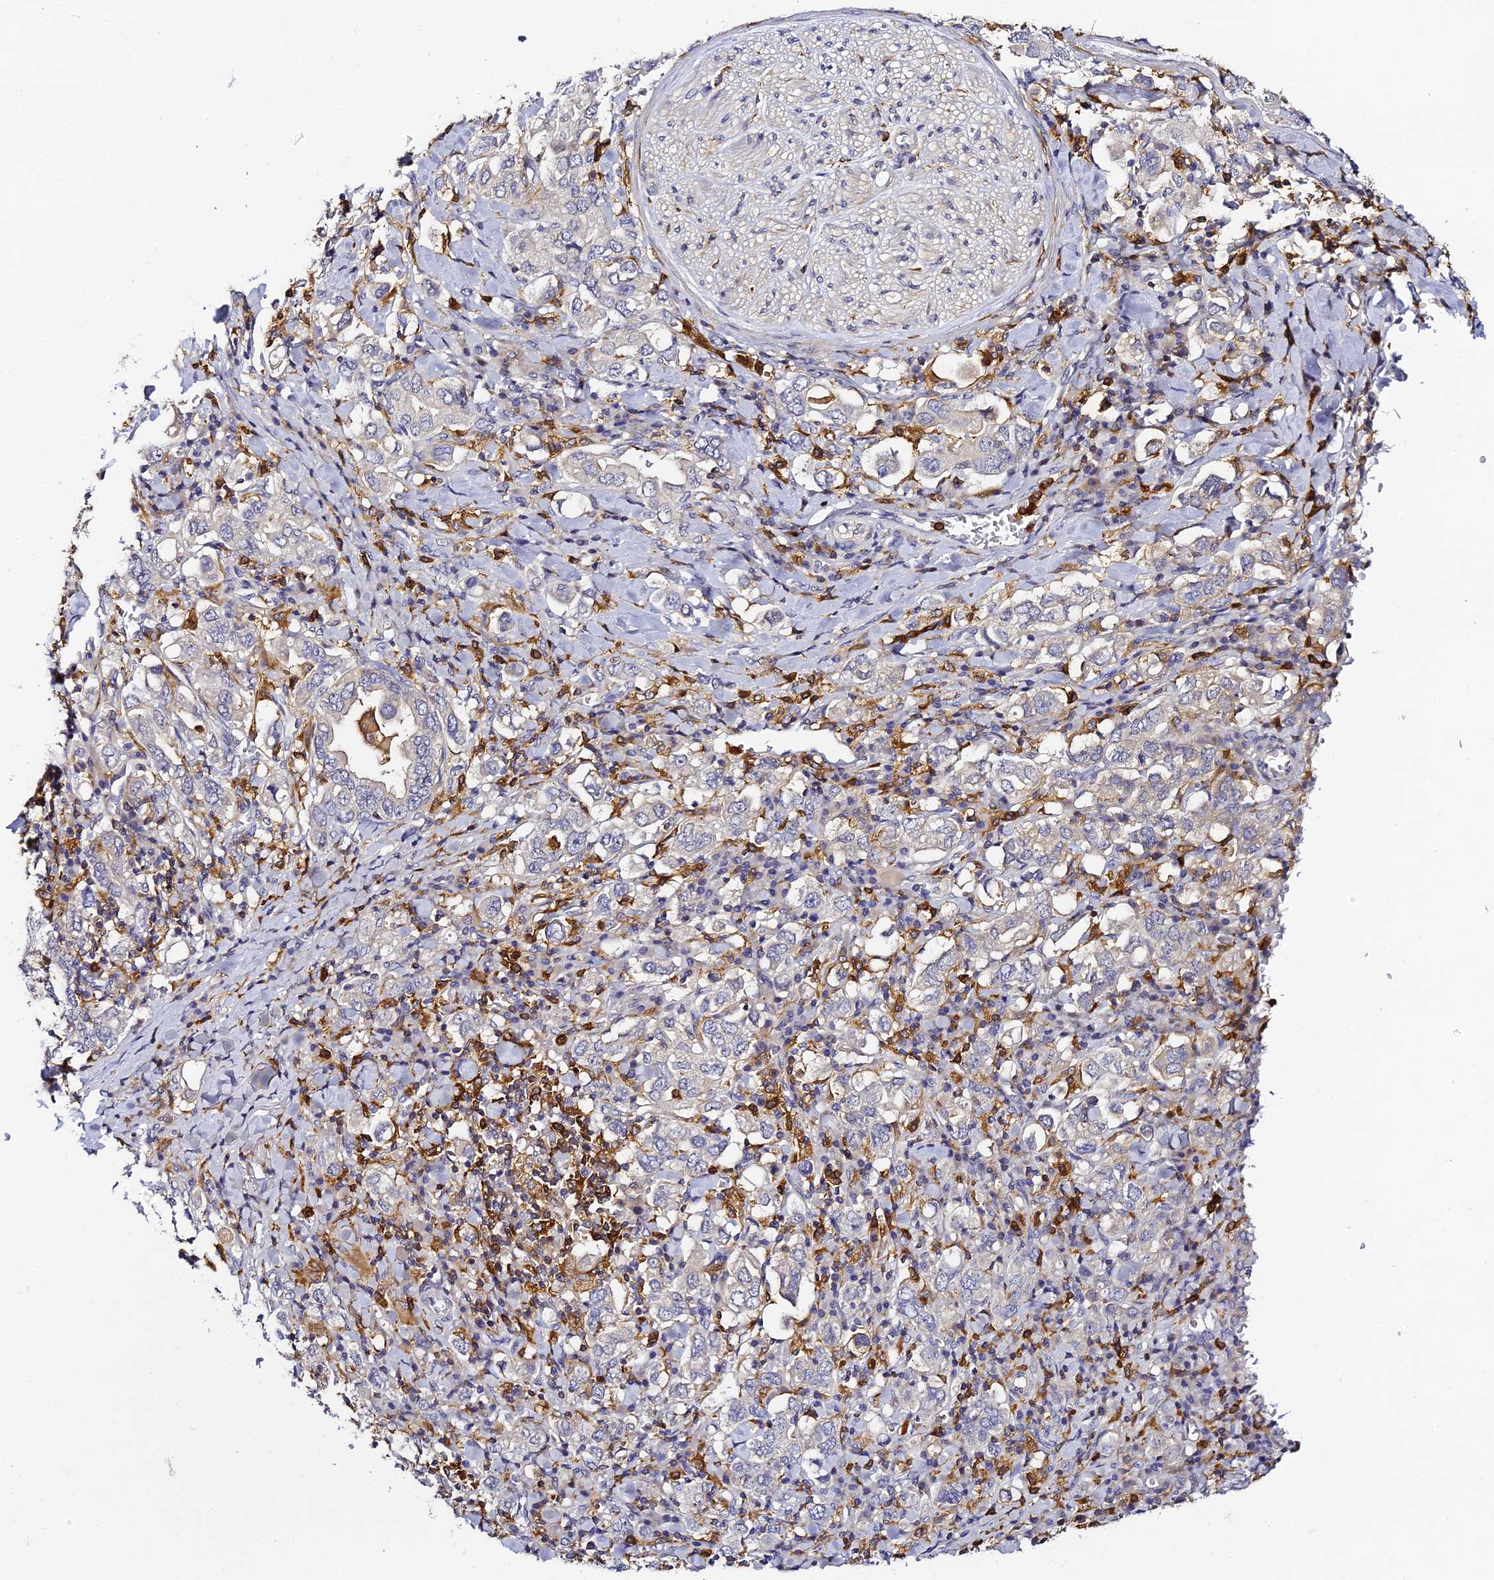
{"staining": {"intensity": "negative", "quantity": "none", "location": "none"}, "tissue": "stomach cancer", "cell_type": "Tumor cells", "image_type": "cancer", "snomed": [{"axis": "morphology", "description": "Adenocarcinoma, NOS"}, {"axis": "topography", "description": "Stomach, upper"}], "caption": "This is a histopathology image of immunohistochemistry staining of adenocarcinoma (stomach), which shows no positivity in tumor cells. (DAB (3,3'-diaminobenzidine) immunohistochemistry (IHC), high magnification).", "gene": "IL4I1", "patient": {"sex": "male", "age": 62}}